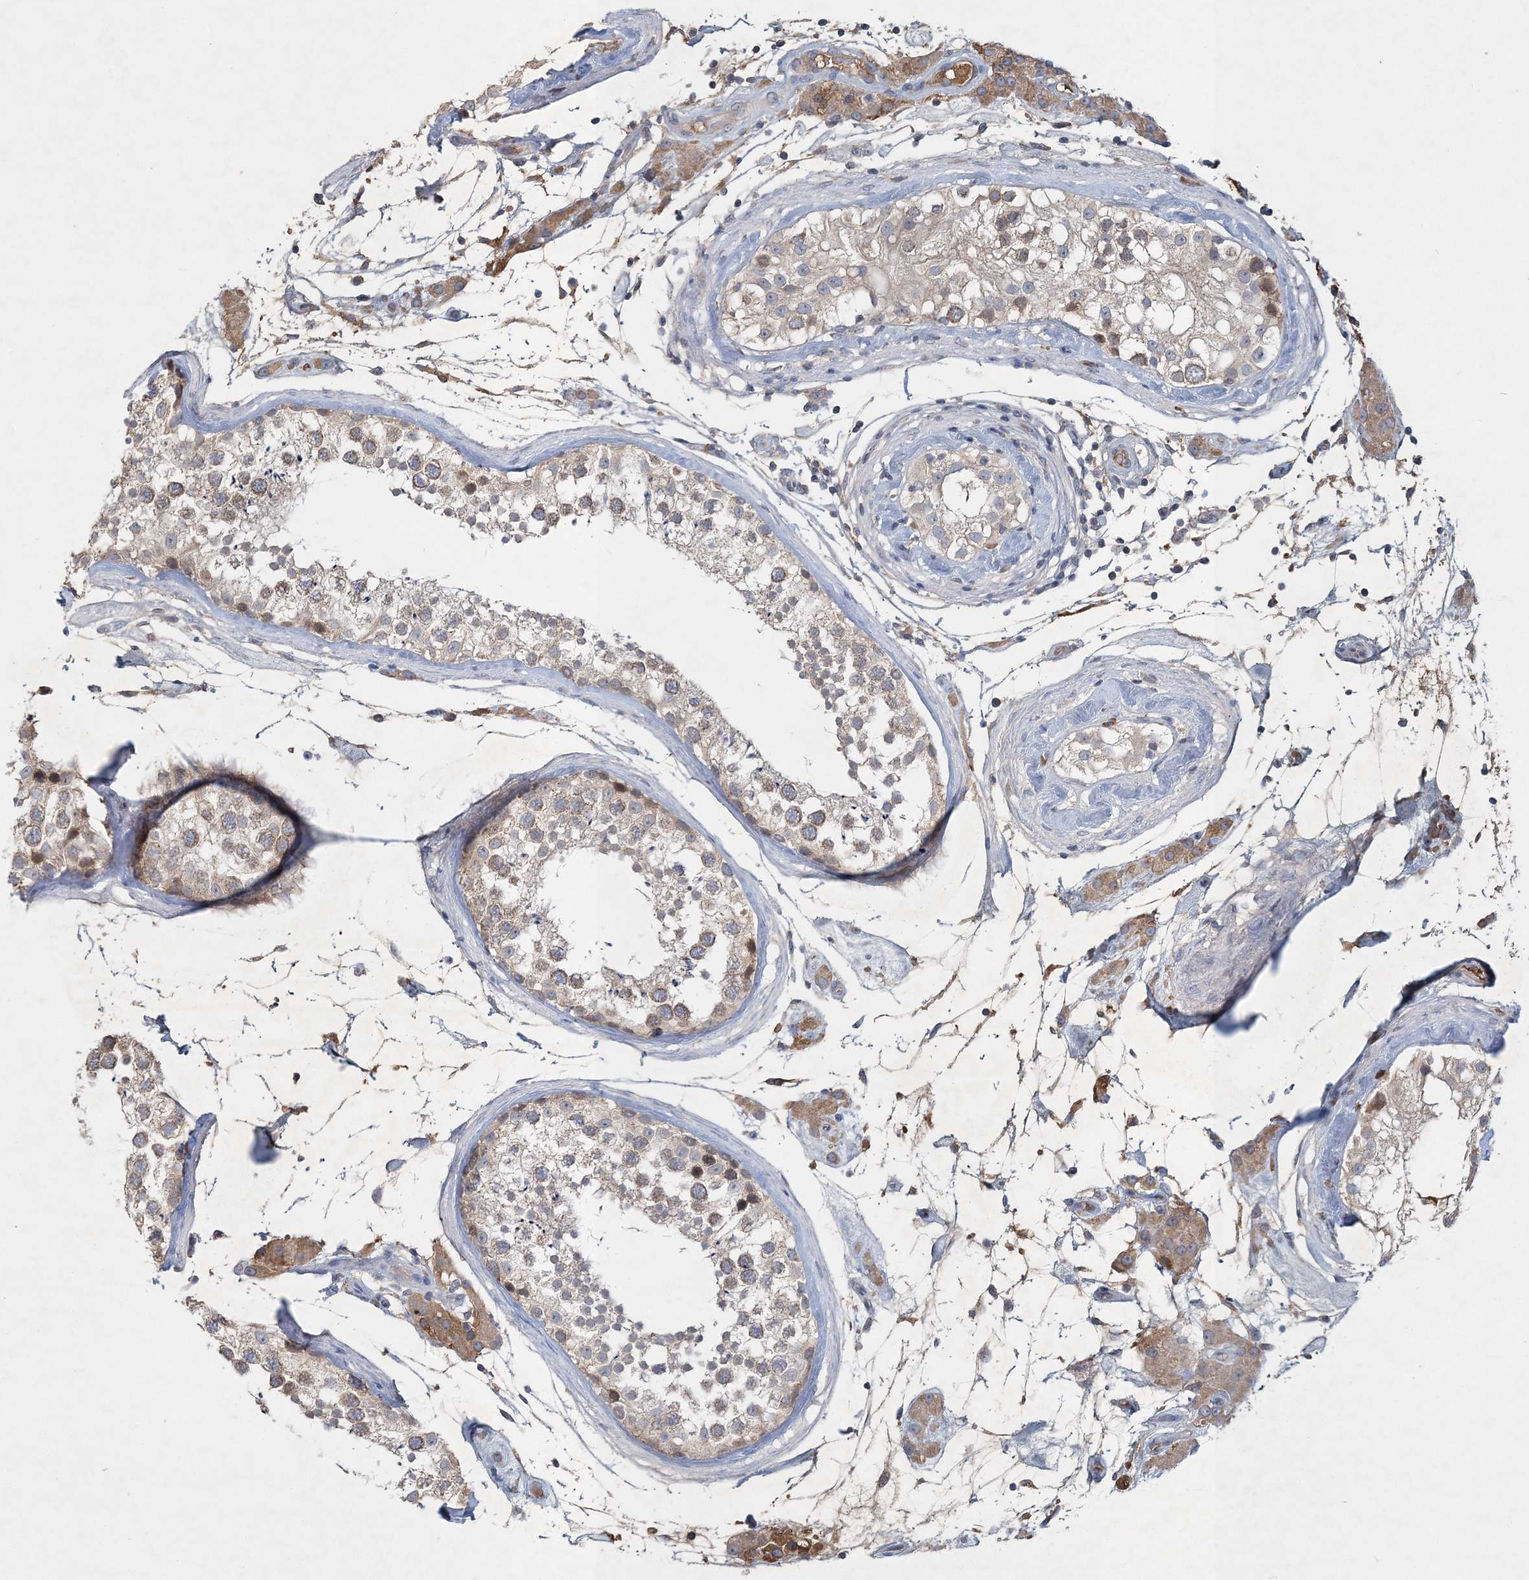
{"staining": {"intensity": "moderate", "quantity": "<25%", "location": "cytoplasmic/membranous"}, "tissue": "testis", "cell_type": "Cells in seminiferous ducts", "image_type": "normal", "snomed": [{"axis": "morphology", "description": "Normal tissue, NOS"}, {"axis": "topography", "description": "Testis"}], "caption": "Protein analysis of unremarkable testis exhibits moderate cytoplasmic/membranous expression in about <25% of cells in seminiferous ducts.", "gene": "RNF25", "patient": {"sex": "male", "age": 46}}